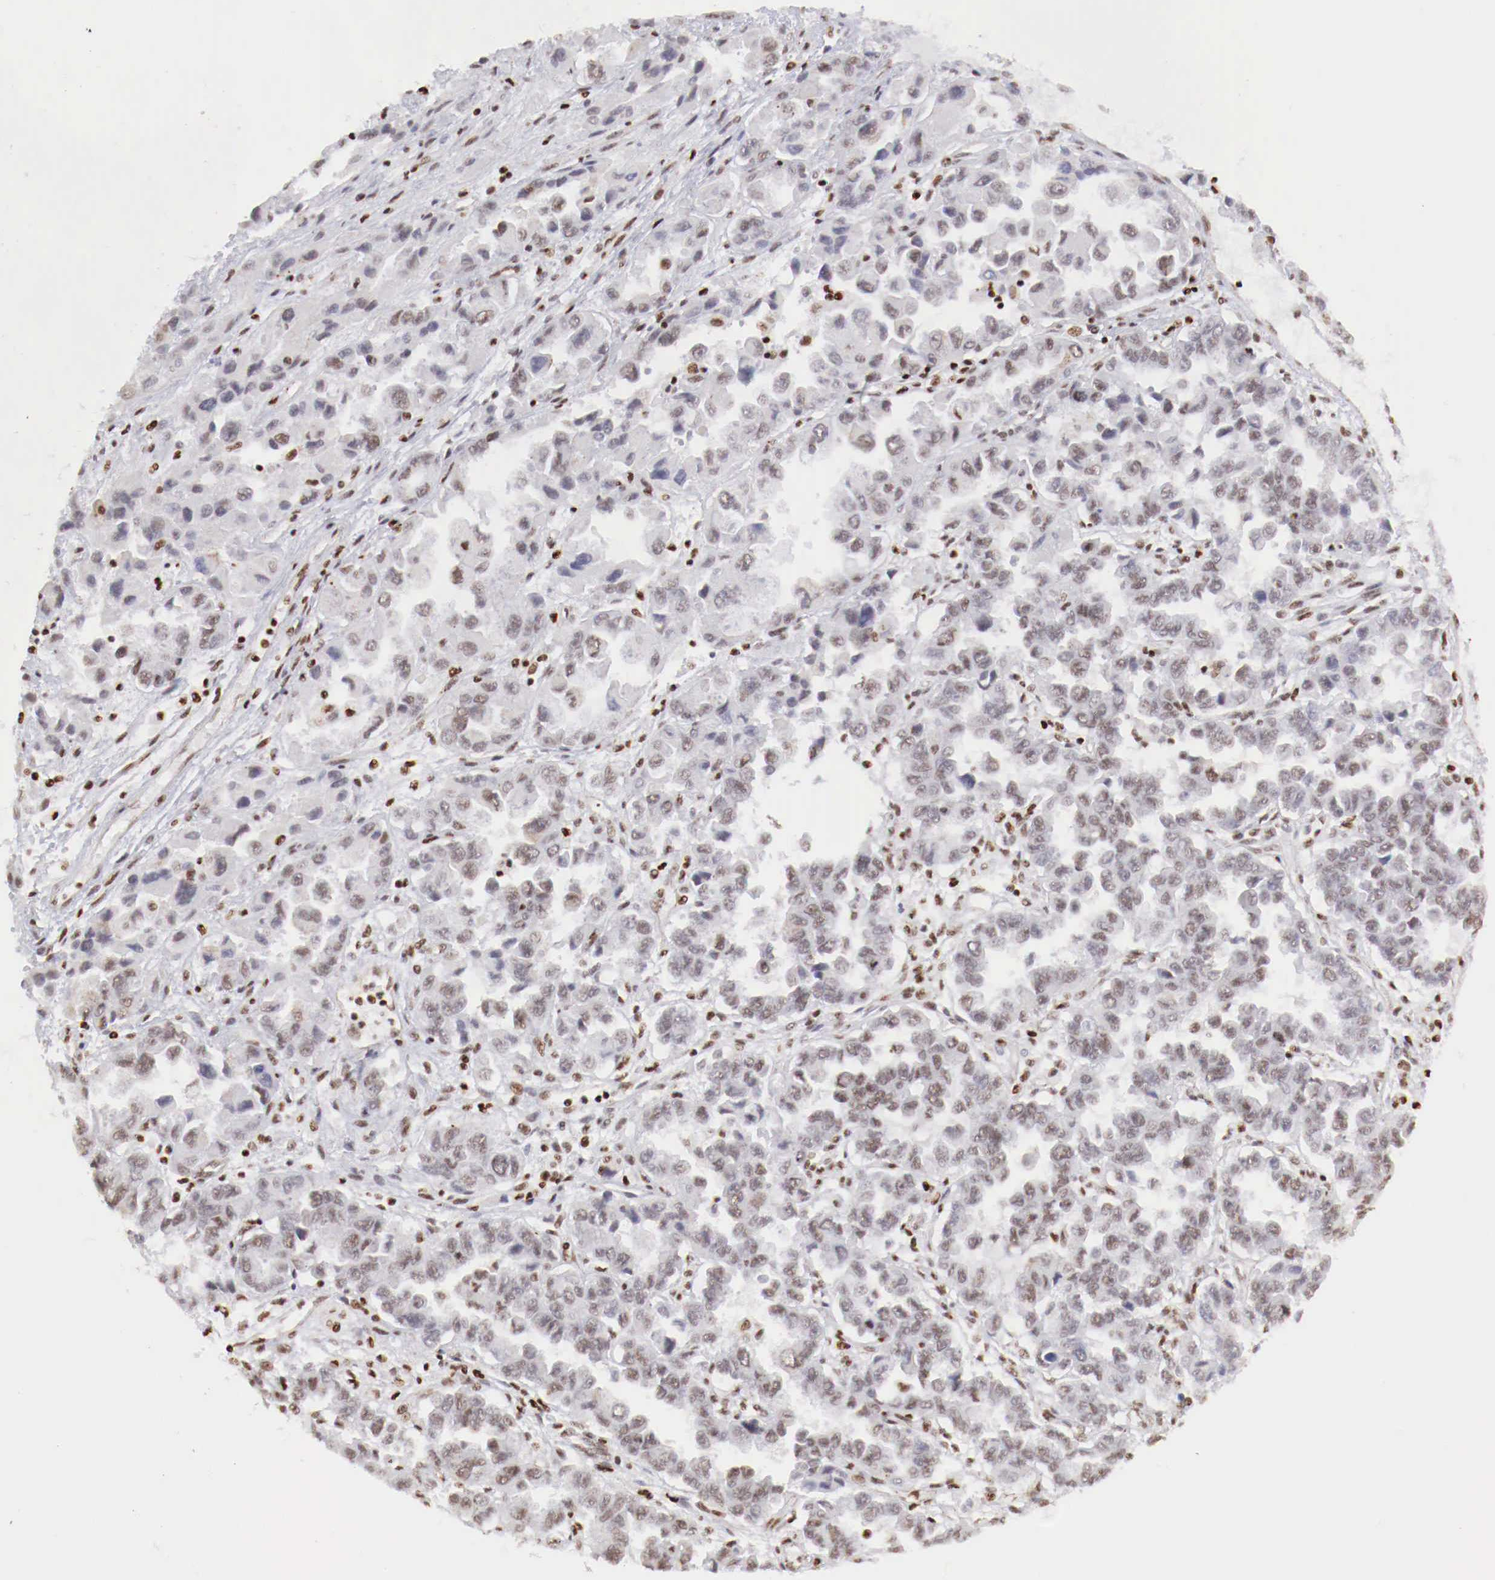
{"staining": {"intensity": "weak", "quantity": ">75%", "location": "nuclear"}, "tissue": "ovarian cancer", "cell_type": "Tumor cells", "image_type": "cancer", "snomed": [{"axis": "morphology", "description": "Cystadenocarcinoma, serous, NOS"}, {"axis": "topography", "description": "Ovary"}], "caption": "Serous cystadenocarcinoma (ovarian) stained for a protein demonstrates weak nuclear positivity in tumor cells.", "gene": "MAX", "patient": {"sex": "female", "age": 84}}